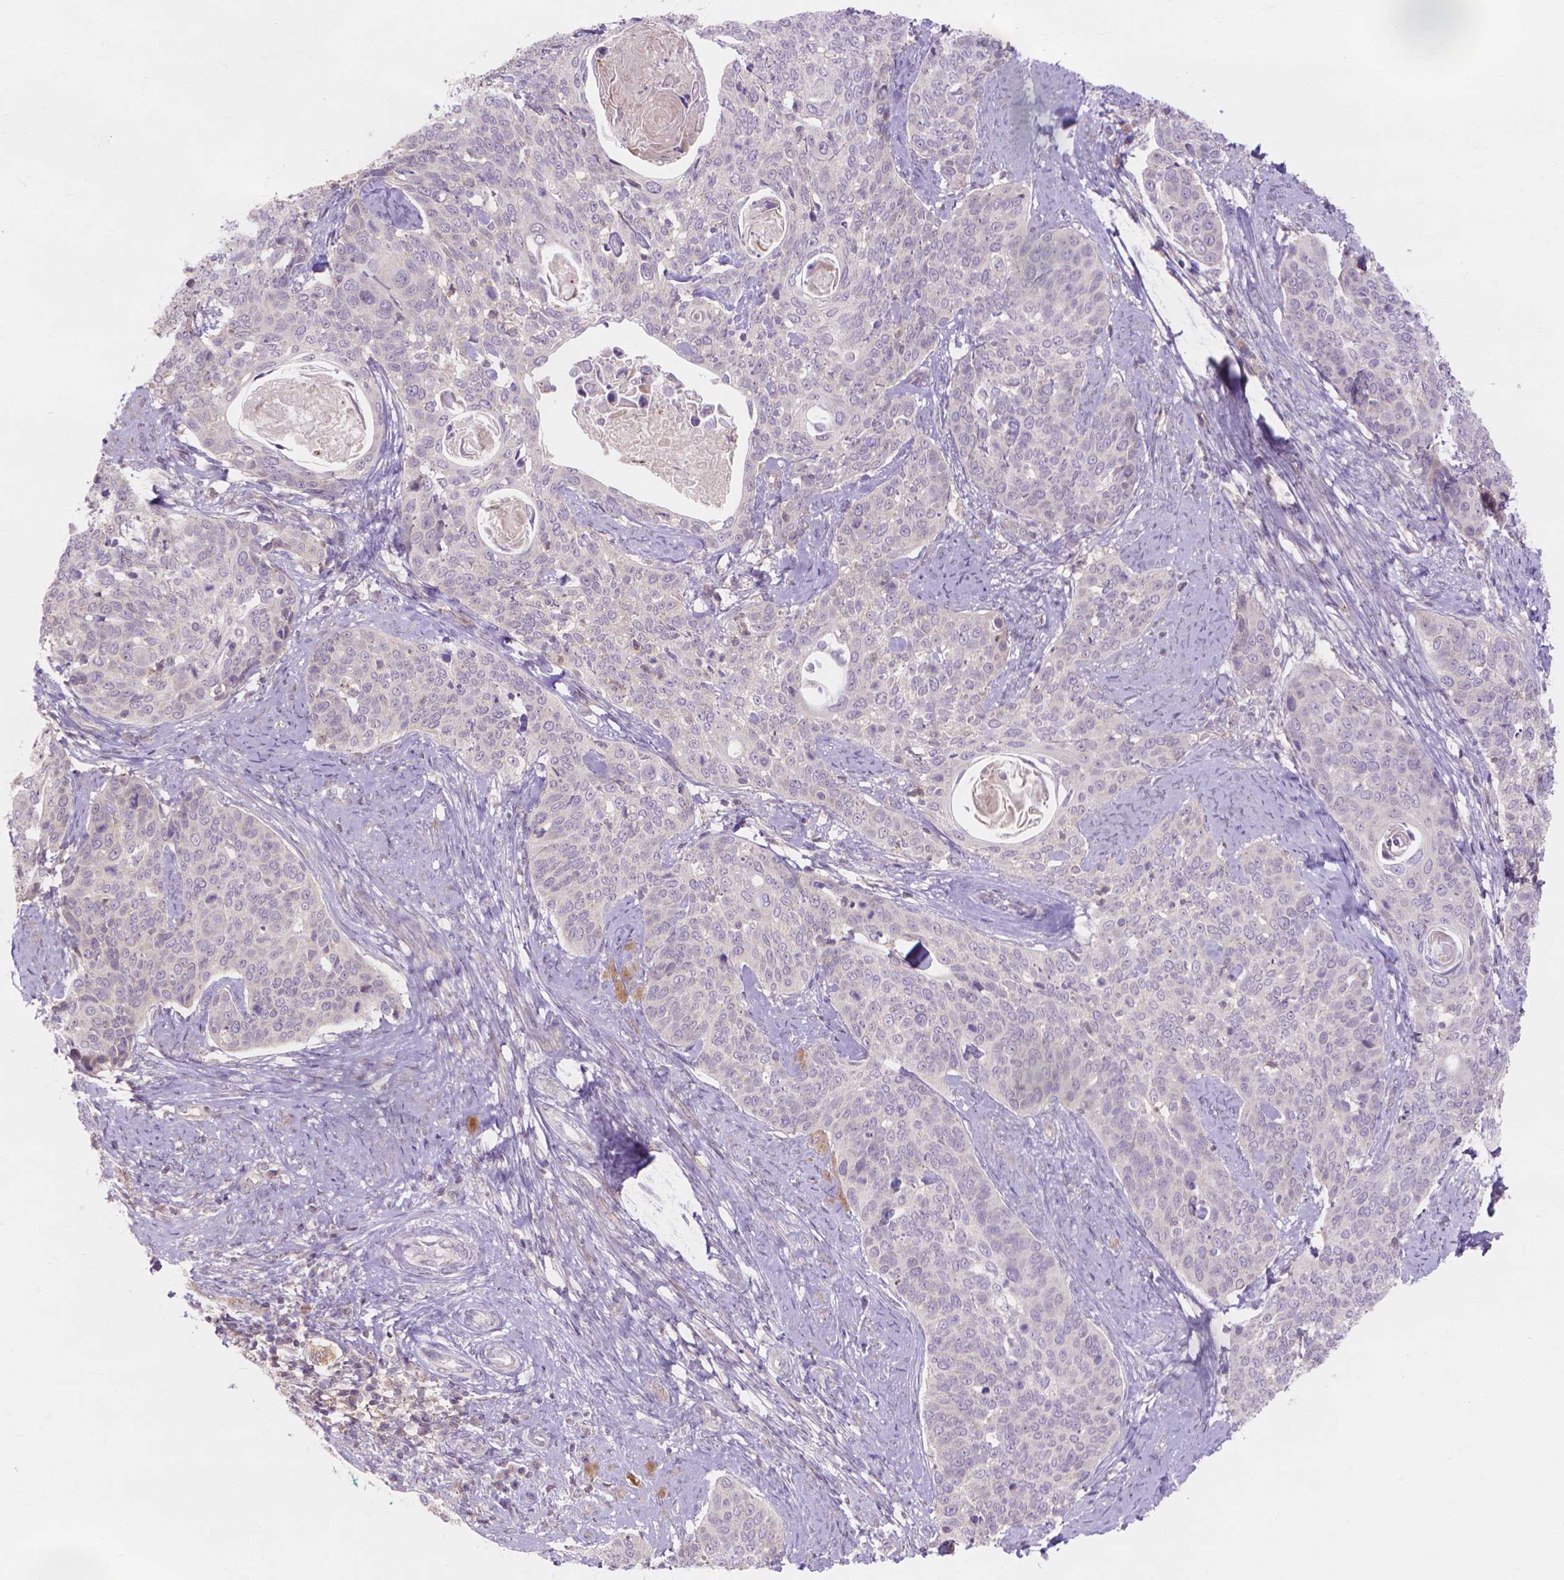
{"staining": {"intensity": "negative", "quantity": "none", "location": "none"}, "tissue": "cervical cancer", "cell_type": "Tumor cells", "image_type": "cancer", "snomed": [{"axis": "morphology", "description": "Squamous cell carcinoma, NOS"}, {"axis": "topography", "description": "Cervix"}], "caption": "There is no significant staining in tumor cells of cervical cancer.", "gene": "PRDM13", "patient": {"sex": "female", "age": 69}}